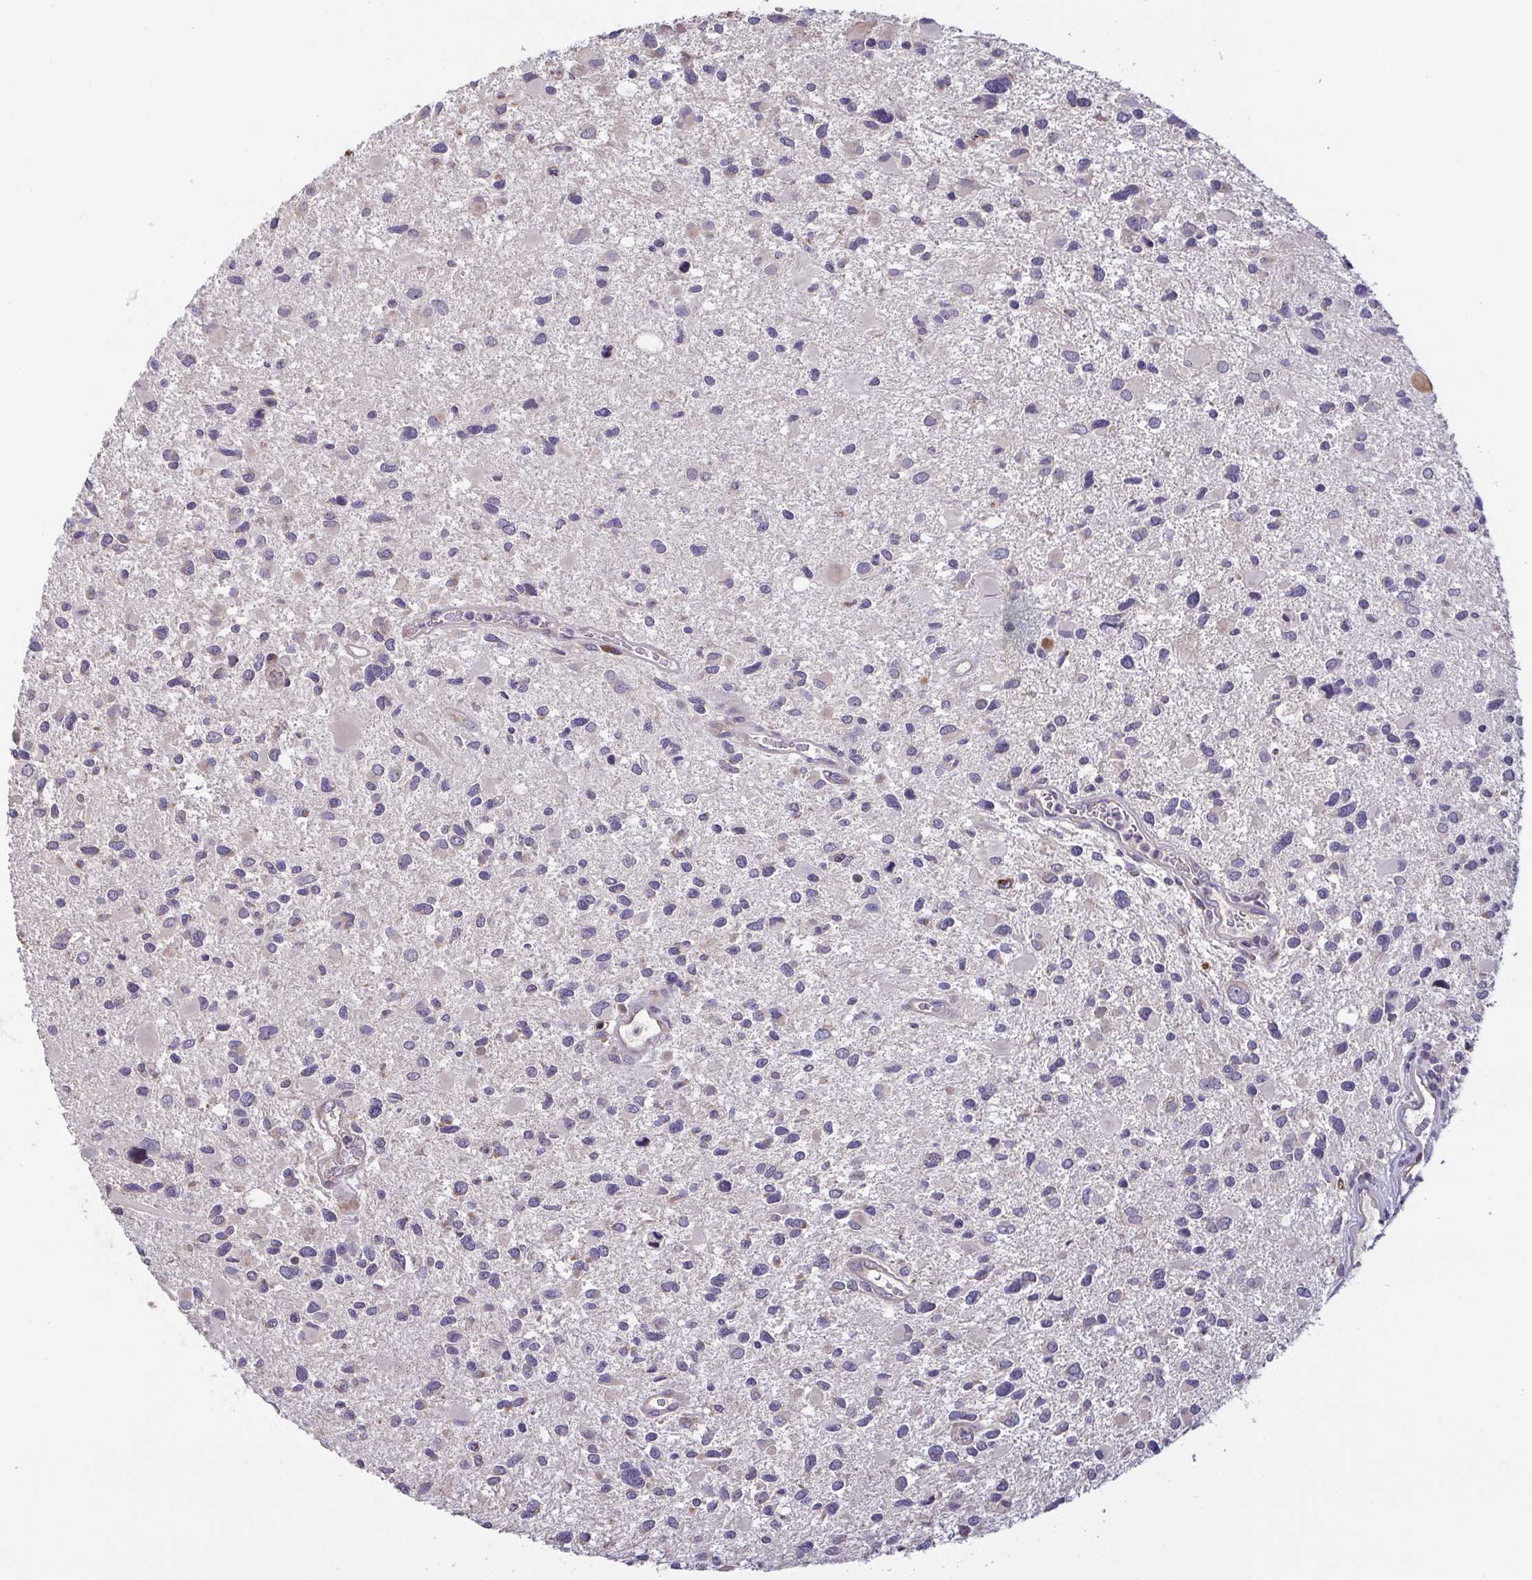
{"staining": {"intensity": "negative", "quantity": "none", "location": "none"}, "tissue": "glioma", "cell_type": "Tumor cells", "image_type": "cancer", "snomed": [{"axis": "morphology", "description": "Glioma, malignant, Low grade"}, {"axis": "topography", "description": "Brain"}], "caption": "Tumor cells show no significant positivity in malignant low-grade glioma.", "gene": "OSBPL7", "patient": {"sex": "female", "age": 32}}